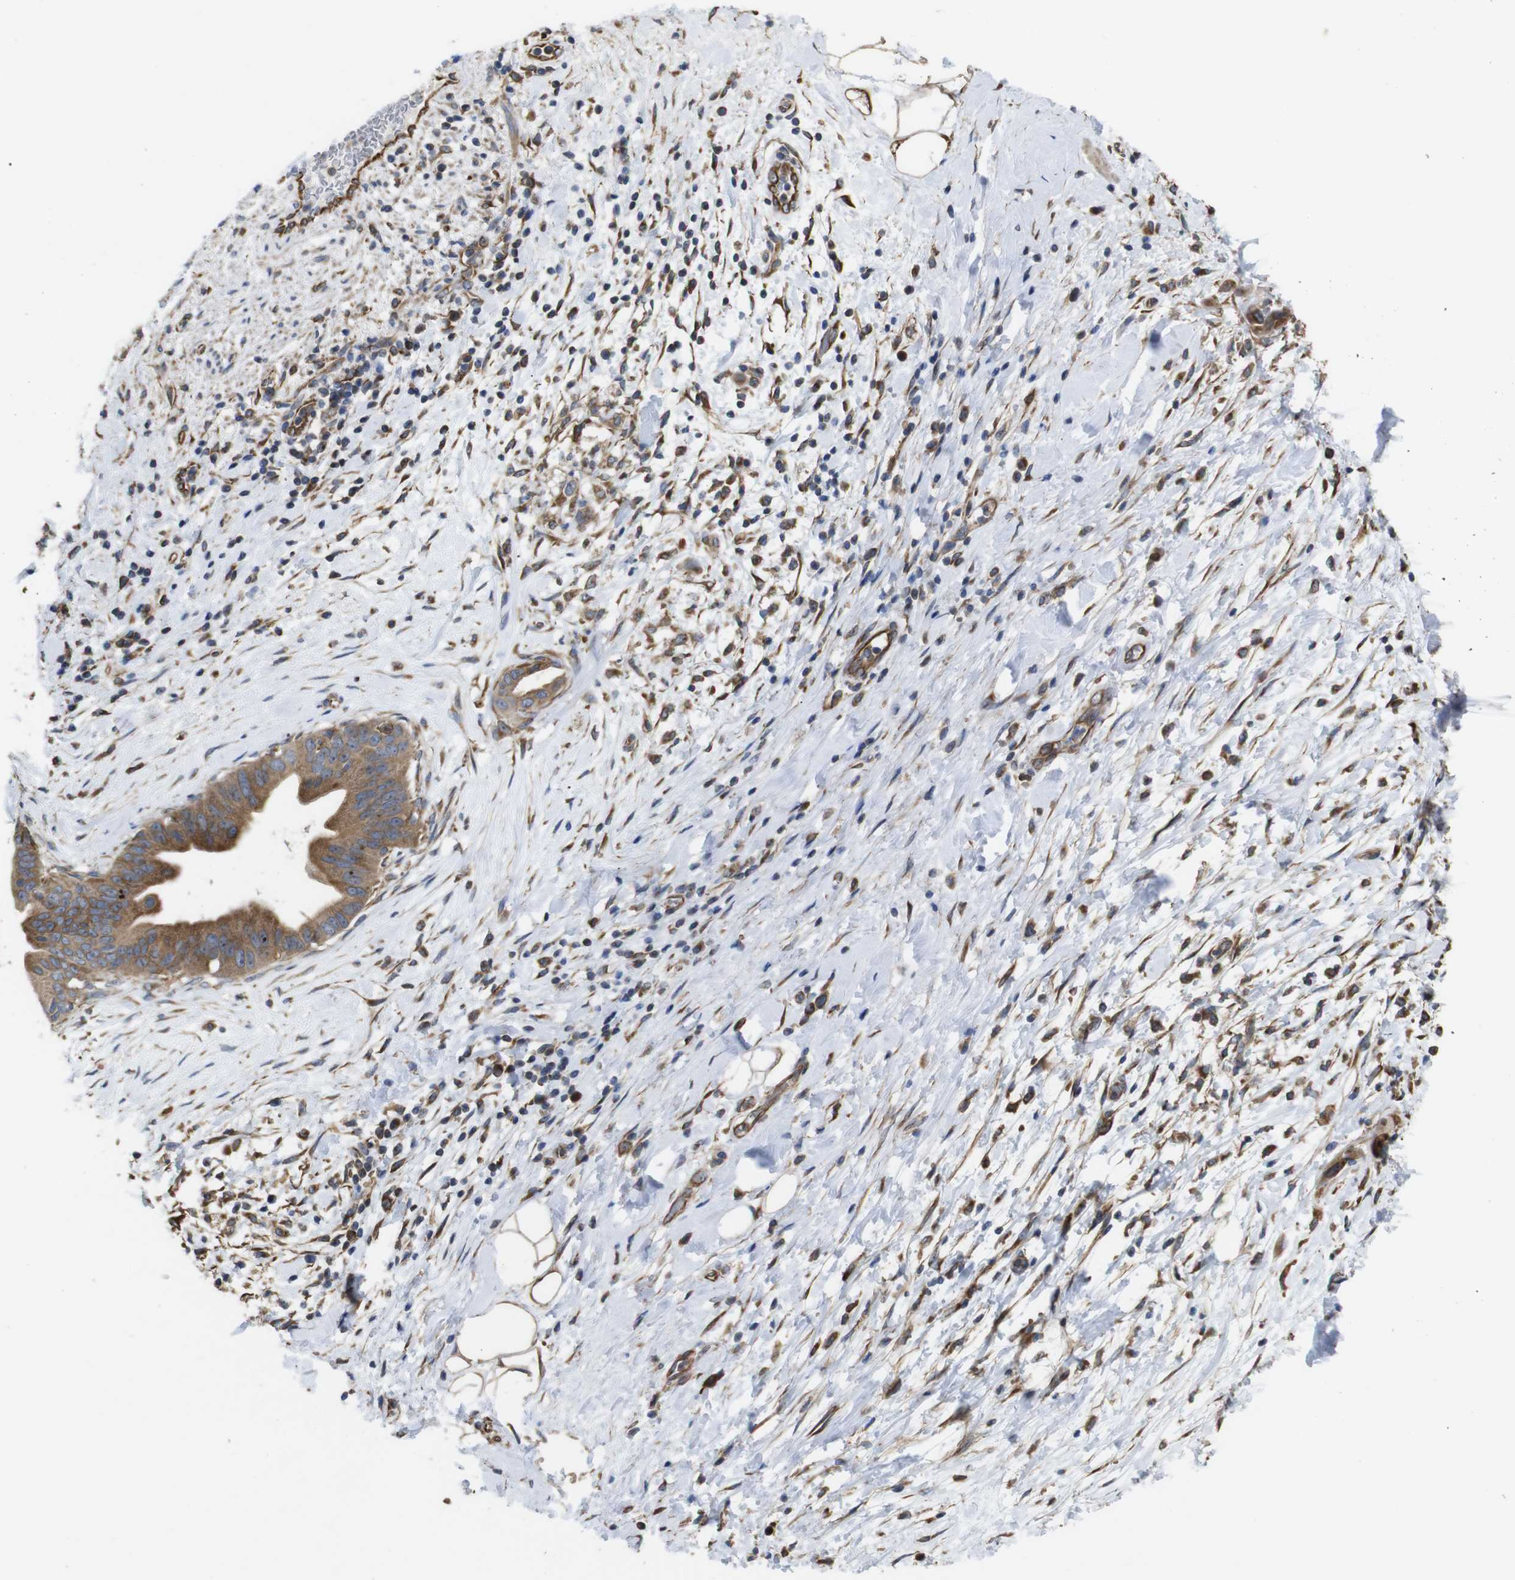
{"staining": {"intensity": "moderate", "quantity": ">75%", "location": "cytoplasmic/membranous"}, "tissue": "pancreatic cancer", "cell_type": "Tumor cells", "image_type": "cancer", "snomed": [{"axis": "morphology", "description": "Adenocarcinoma, NOS"}, {"axis": "topography", "description": "Pancreas"}], "caption": "The image shows immunohistochemical staining of pancreatic cancer (adenocarcinoma). There is moderate cytoplasmic/membranous staining is identified in approximately >75% of tumor cells.", "gene": "POMK", "patient": {"sex": "male", "age": 55}}